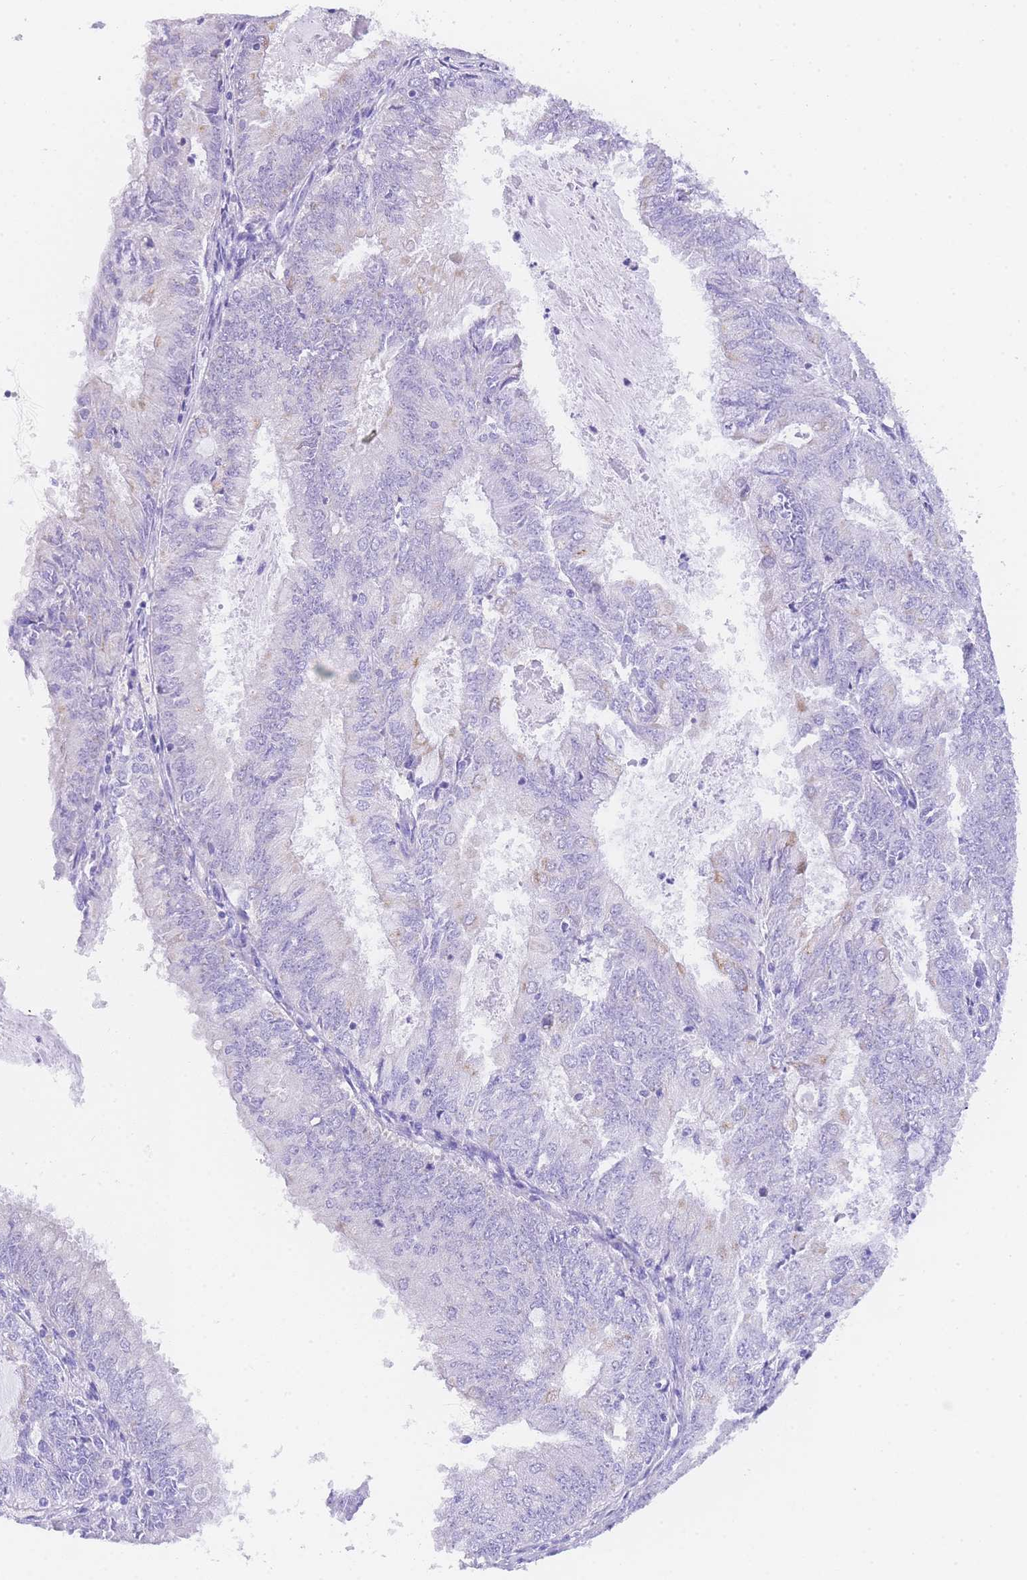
{"staining": {"intensity": "negative", "quantity": "none", "location": "none"}, "tissue": "endometrial cancer", "cell_type": "Tumor cells", "image_type": "cancer", "snomed": [{"axis": "morphology", "description": "Adenocarcinoma, NOS"}, {"axis": "topography", "description": "Endometrium"}], "caption": "Tumor cells are negative for brown protein staining in endometrial cancer.", "gene": "NKD2", "patient": {"sex": "female", "age": 57}}